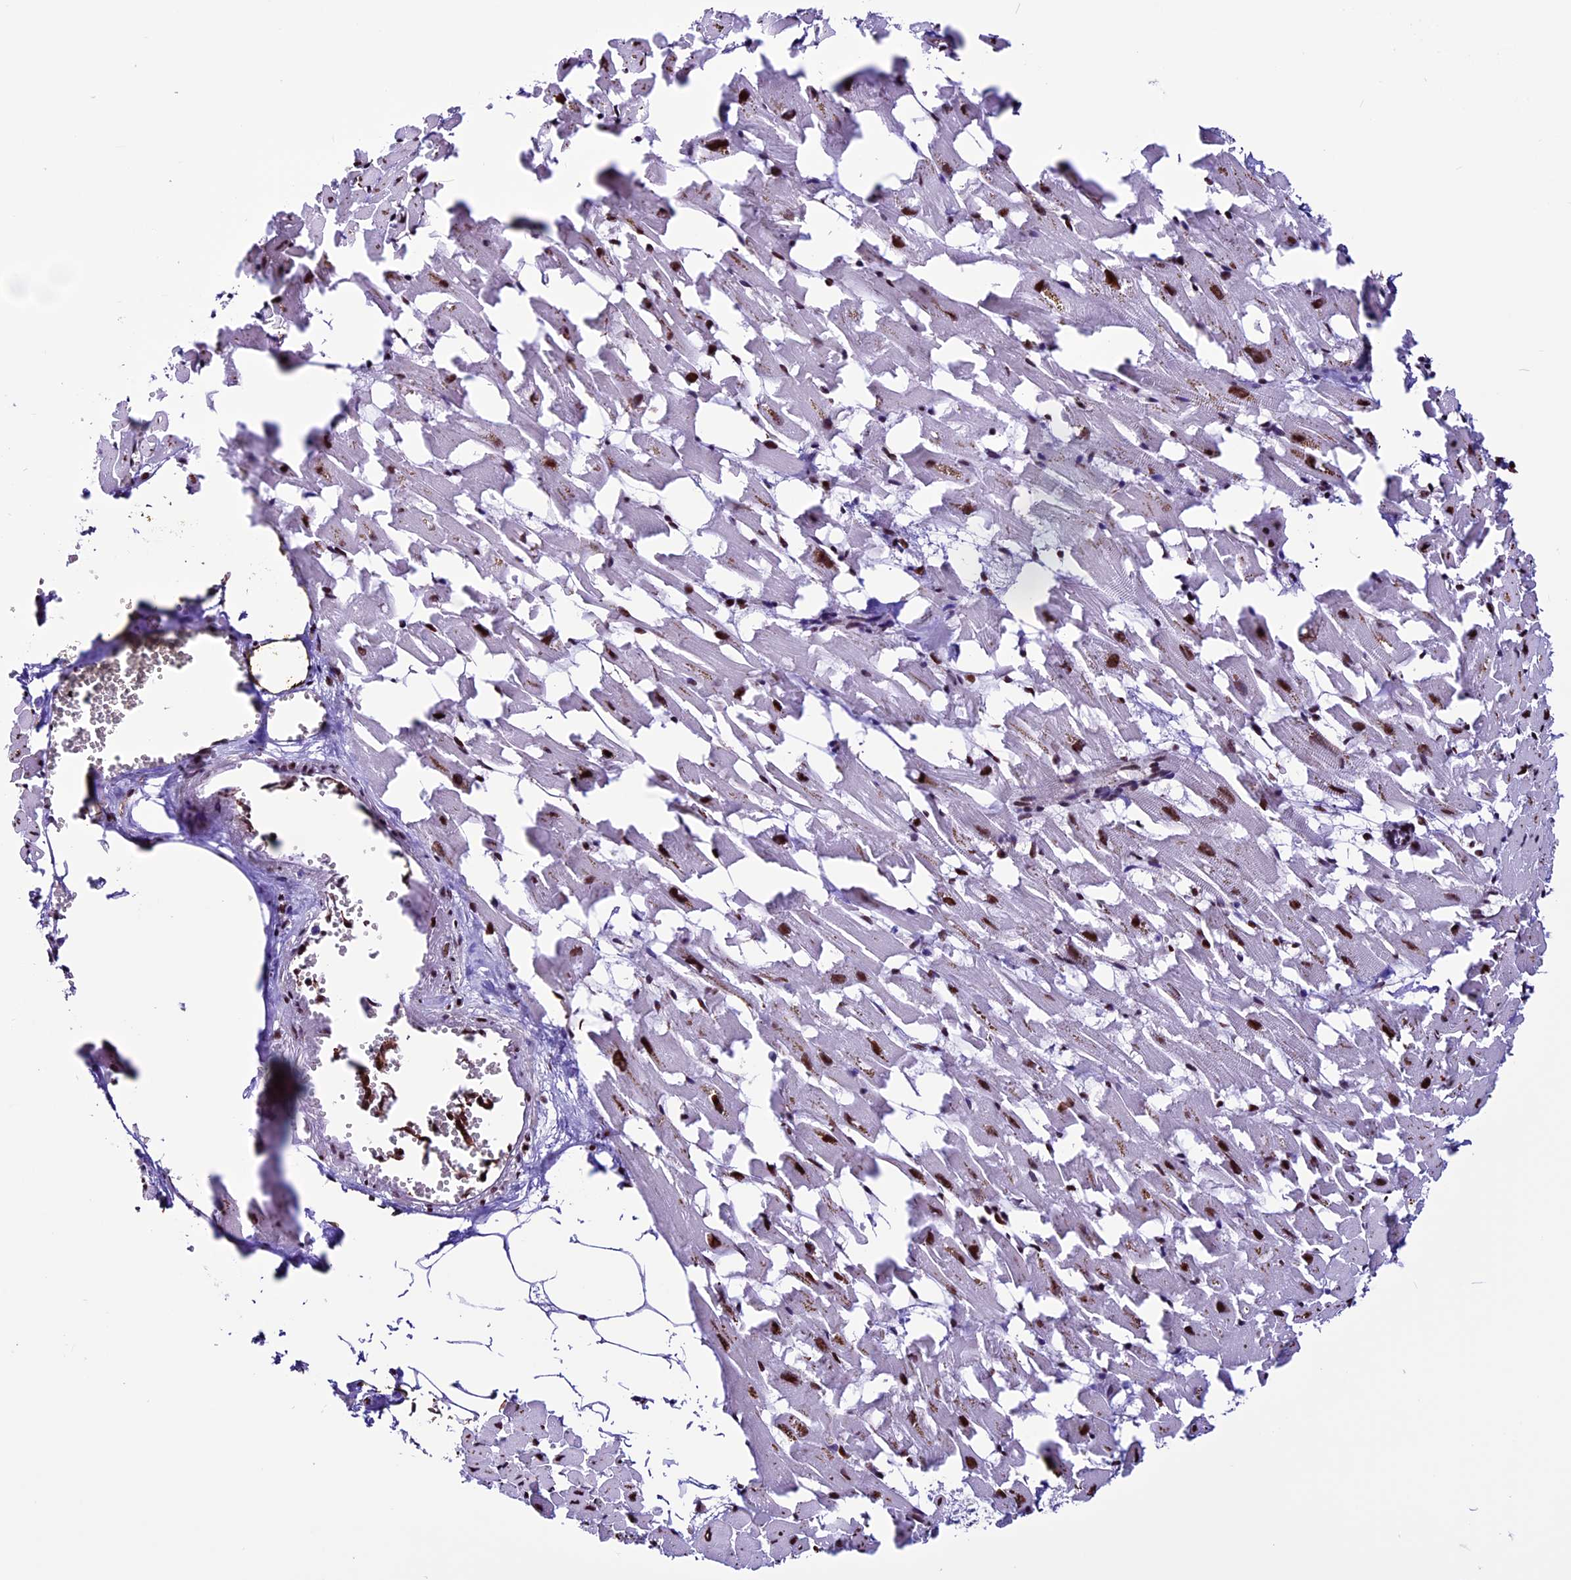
{"staining": {"intensity": "strong", "quantity": "25%-75%", "location": "nuclear"}, "tissue": "heart muscle", "cell_type": "Cardiomyocytes", "image_type": "normal", "snomed": [{"axis": "morphology", "description": "Normal tissue, NOS"}, {"axis": "topography", "description": "Heart"}], "caption": "A high amount of strong nuclear expression is present in about 25%-75% of cardiomyocytes in normal heart muscle.", "gene": "RINL", "patient": {"sex": "female", "age": 64}}